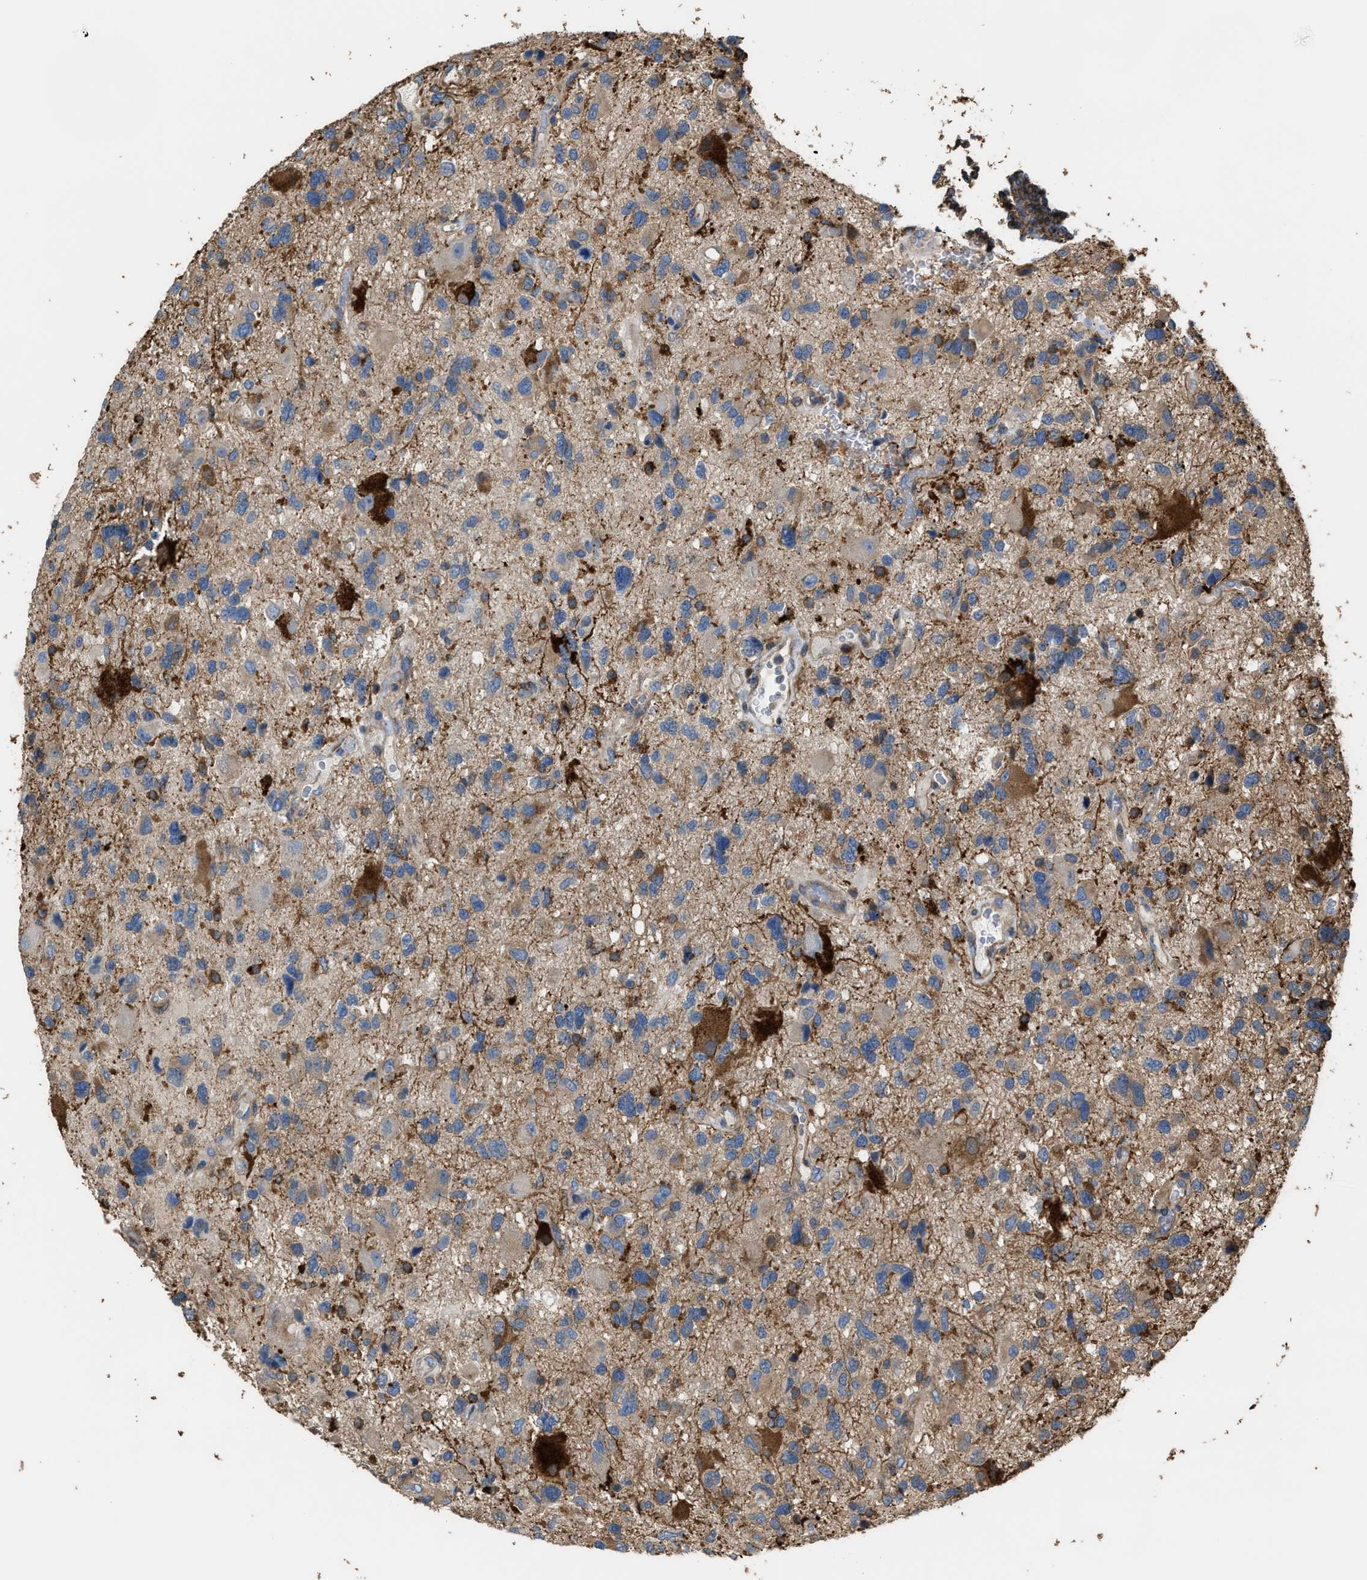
{"staining": {"intensity": "strong", "quantity": "<25%", "location": "cytoplasmic/membranous"}, "tissue": "glioma", "cell_type": "Tumor cells", "image_type": "cancer", "snomed": [{"axis": "morphology", "description": "Glioma, malignant, High grade"}, {"axis": "topography", "description": "Brain"}], "caption": "This micrograph demonstrates malignant glioma (high-grade) stained with immunohistochemistry to label a protein in brown. The cytoplasmic/membranous of tumor cells show strong positivity for the protein. Nuclei are counter-stained blue.", "gene": "ATIC", "patient": {"sex": "male", "age": 33}}